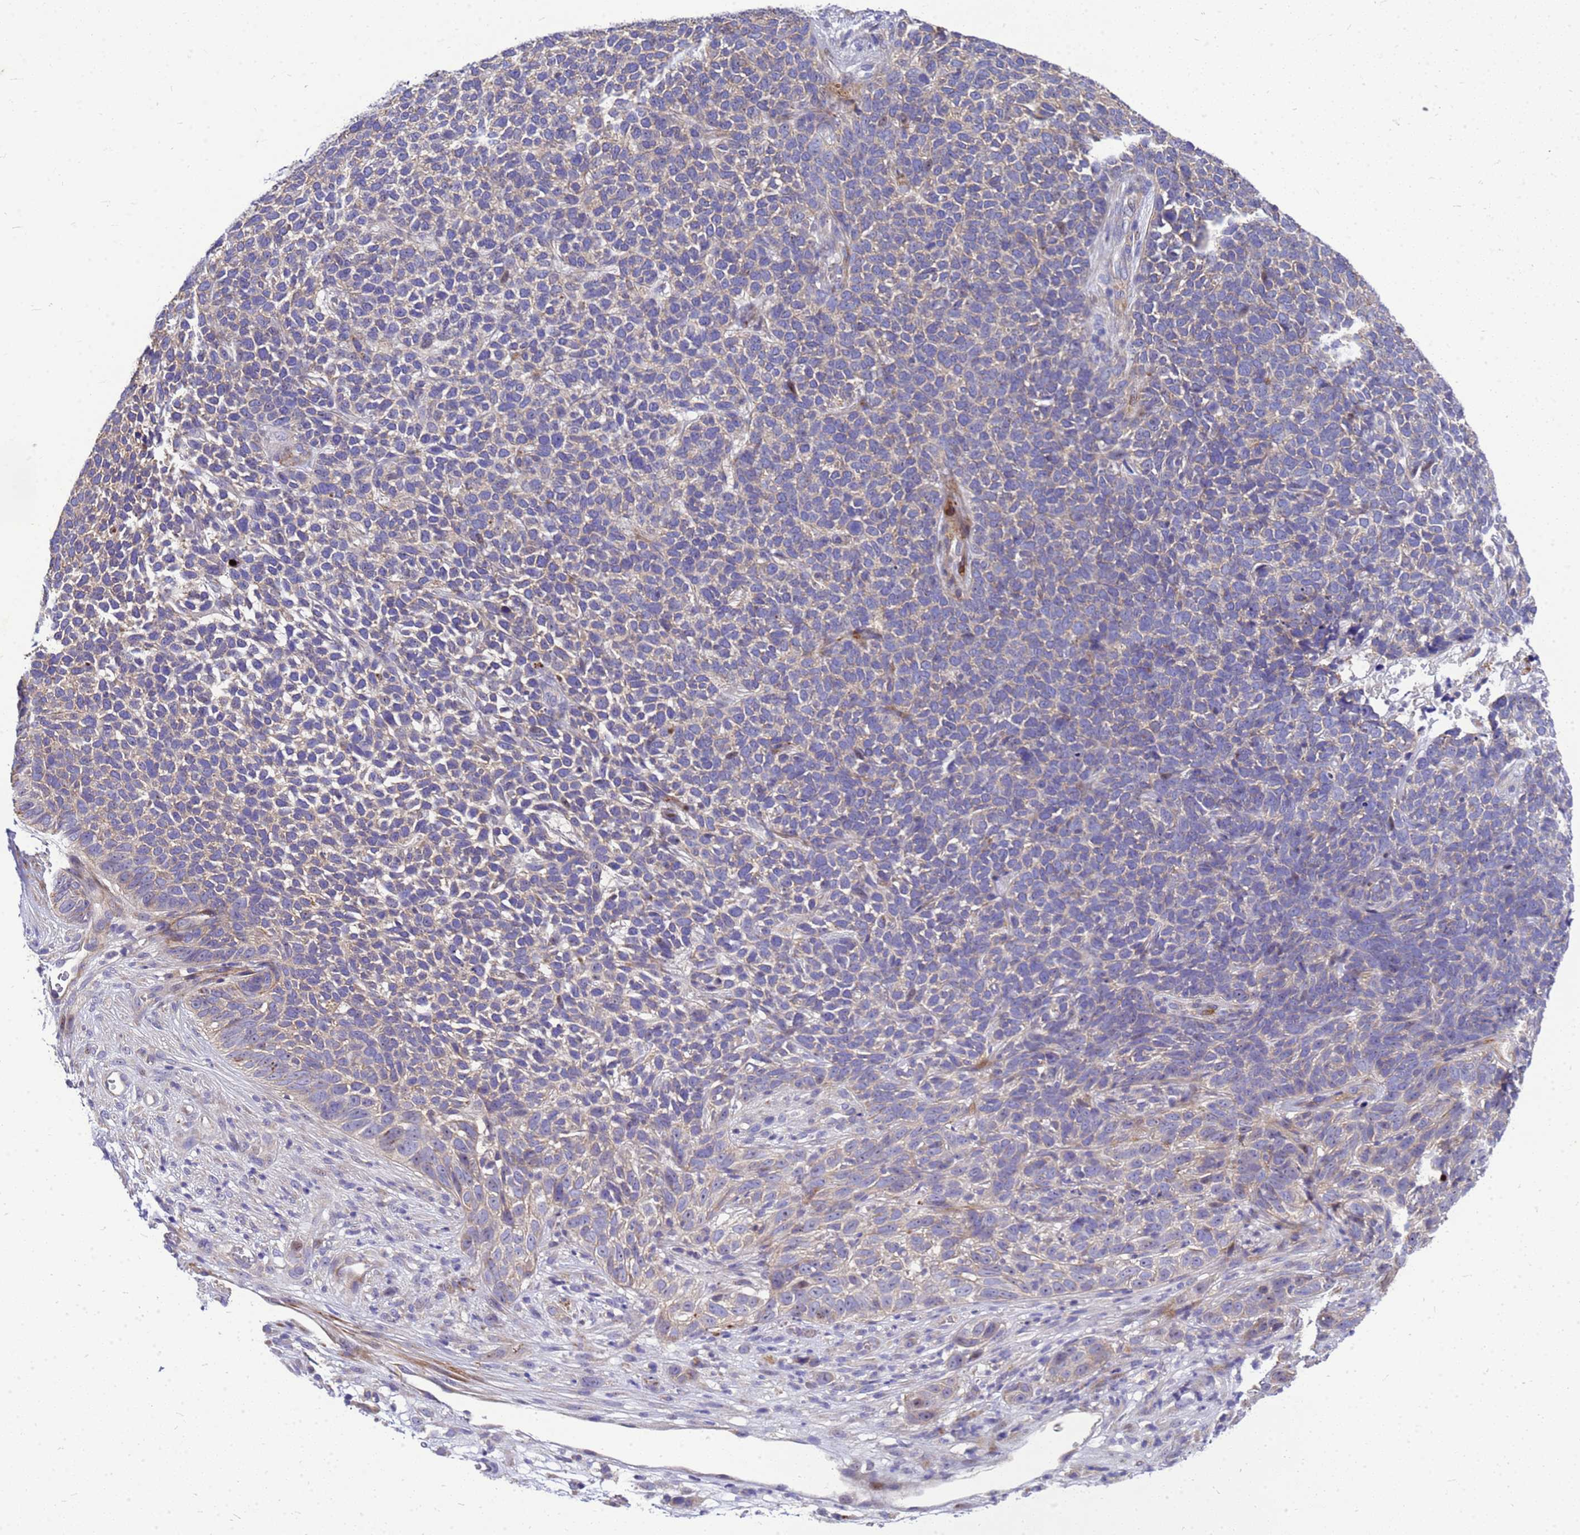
{"staining": {"intensity": "weak", "quantity": "<25%", "location": "cytoplasmic/membranous"}, "tissue": "skin cancer", "cell_type": "Tumor cells", "image_type": "cancer", "snomed": [{"axis": "morphology", "description": "Basal cell carcinoma"}, {"axis": "topography", "description": "Skin"}], "caption": "High power microscopy image of an immunohistochemistry (IHC) image of skin cancer, revealing no significant expression in tumor cells.", "gene": "POP7", "patient": {"sex": "female", "age": 84}}